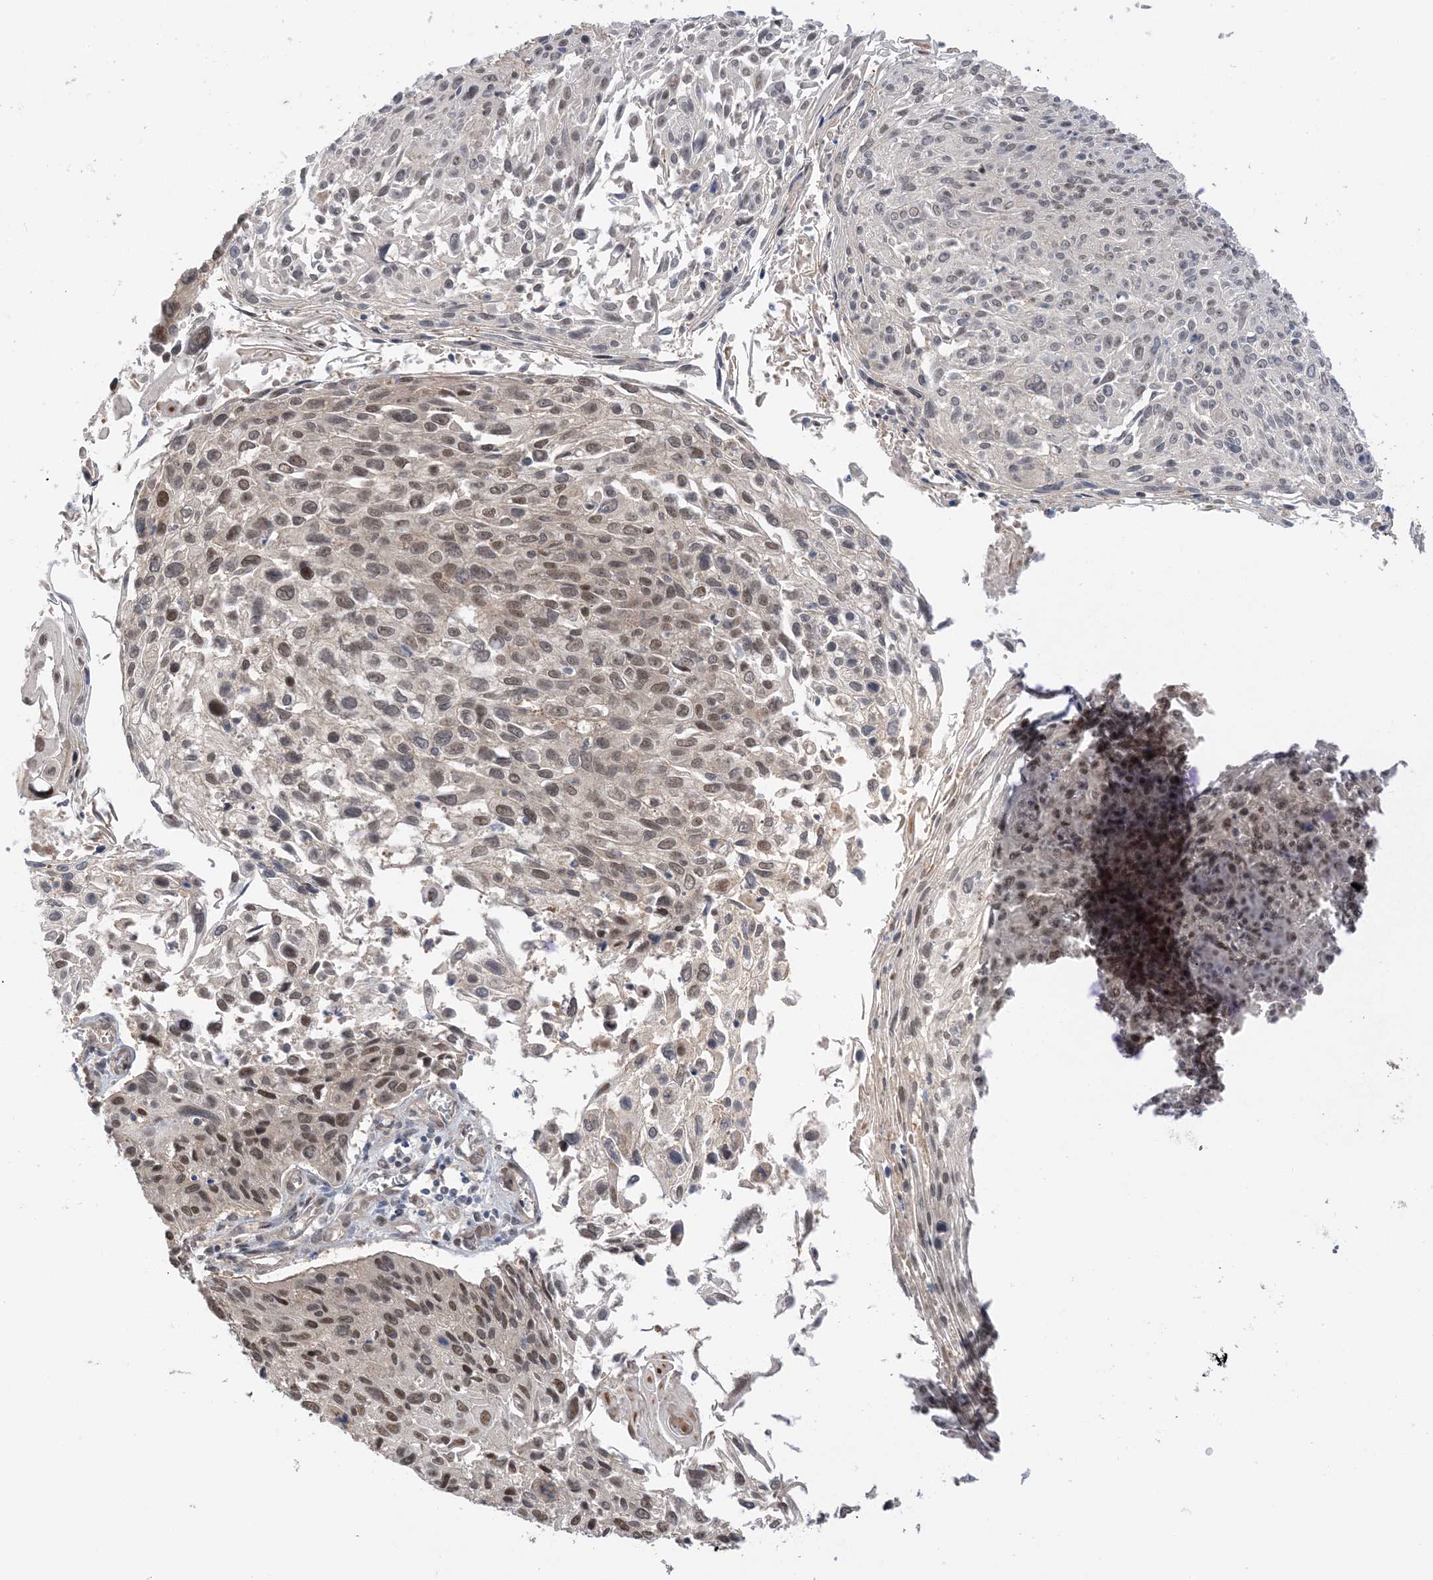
{"staining": {"intensity": "moderate", "quantity": ">75%", "location": "nuclear"}, "tissue": "cervical cancer", "cell_type": "Tumor cells", "image_type": "cancer", "snomed": [{"axis": "morphology", "description": "Squamous cell carcinoma, NOS"}, {"axis": "topography", "description": "Cervix"}], "caption": "Cervical squamous cell carcinoma was stained to show a protein in brown. There is medium levels of moderate nuclear staining in about >75% of tumor cells. The staining is performed using DAB (3,3'-diaminobenzidine) brown chromogen to label protein expression. The nuclei are counter-stained blue using hematoxylin.", "gene": "WDR26", "patient": {"sex": "female", "age": 51}}